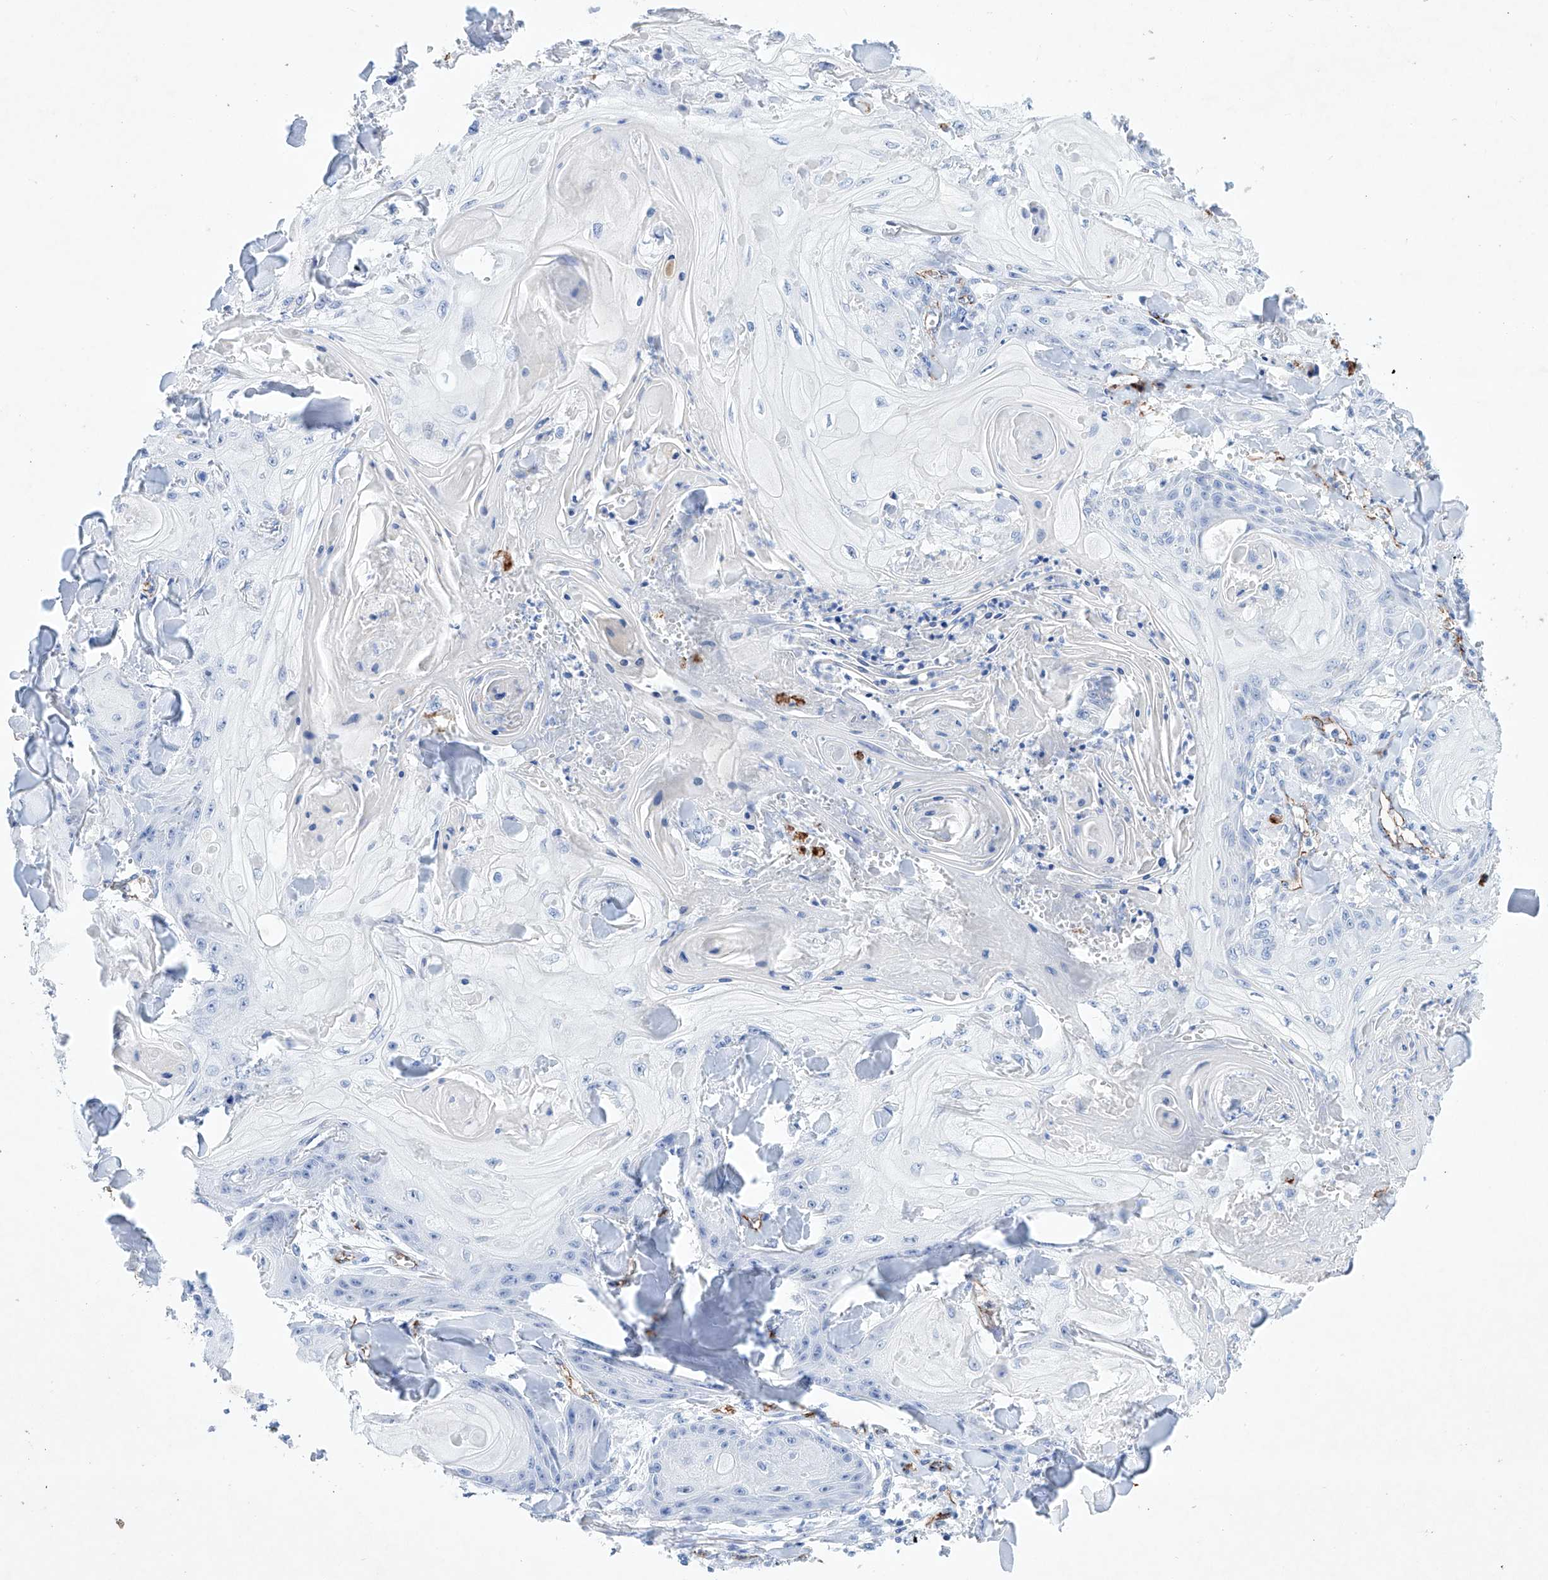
{"staining": {"intensity": "negative", "quantity": "none", "location": "none"}, "tissue": "skin cancer", "cell_type": "Tumor cells", "image_type": "cancer", "snomed": [{"axis": "morphology", "description": "Squamous cell carcinoma, NOS"}, {"axis": "topography", "description": "Skin"}], "caption": "Immunohistochemical staining of skin squamous cell carcinoma demonstrates no significant staining in tumor cells.", "gene": "ETV7", "patient": {"sex": "male", "age": 74}}